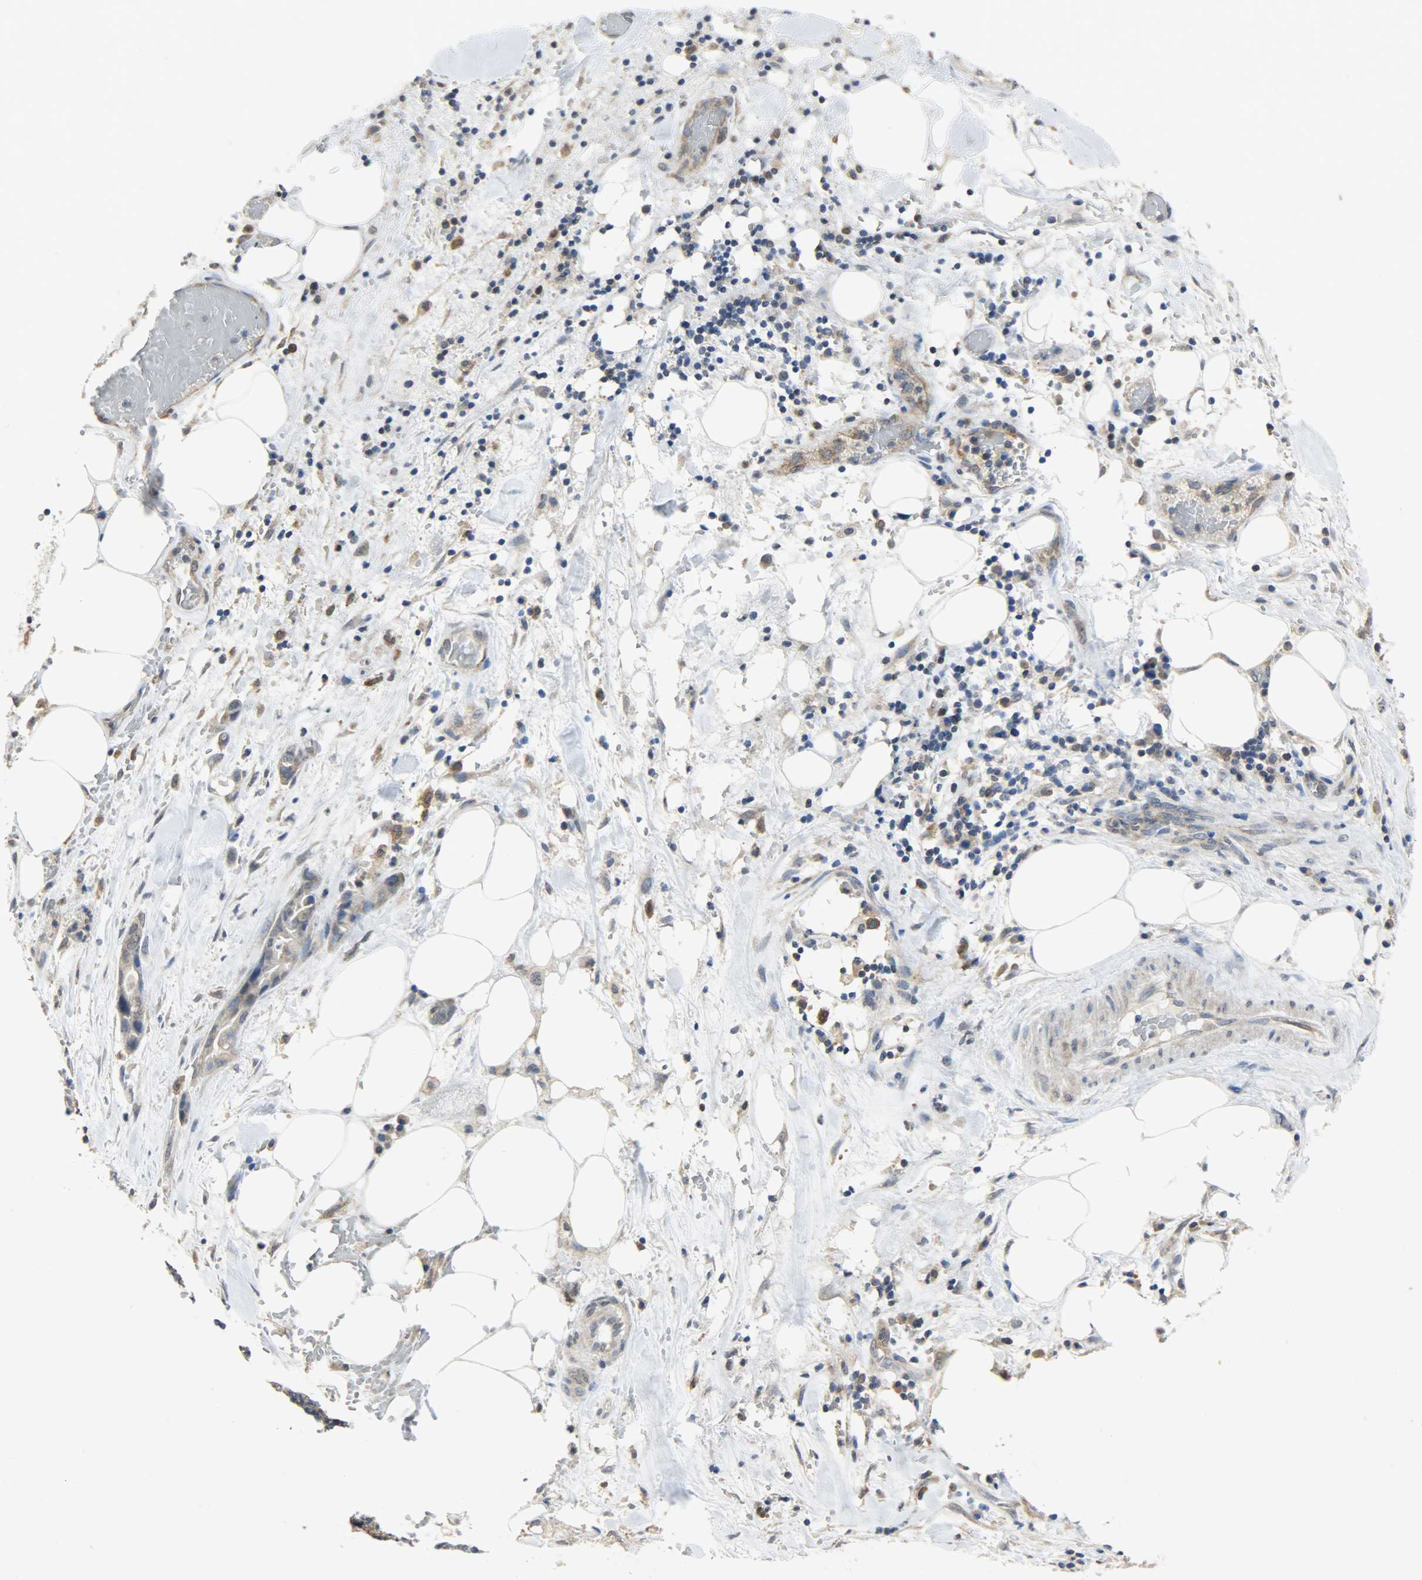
{"staining": {"intensity": "moderate", "quantity": ">75%", "location": "cytoplasmic/membranous"}, "tissue": "liver cancer", "cell_type": "Tumor cells", "image_type": "cancer", "snomed": [{"axis": "morphology", "description": "Cholangiocarcinoma"}, {"axis": "topography", "description": "Liver"}], "caption": "Human cholangiocarcinoma (liver) stained with a protein marker shows moderate staining in tumor cells.", "gene": "TRIM21", "patient": {"sex": "female", "age": 68}}